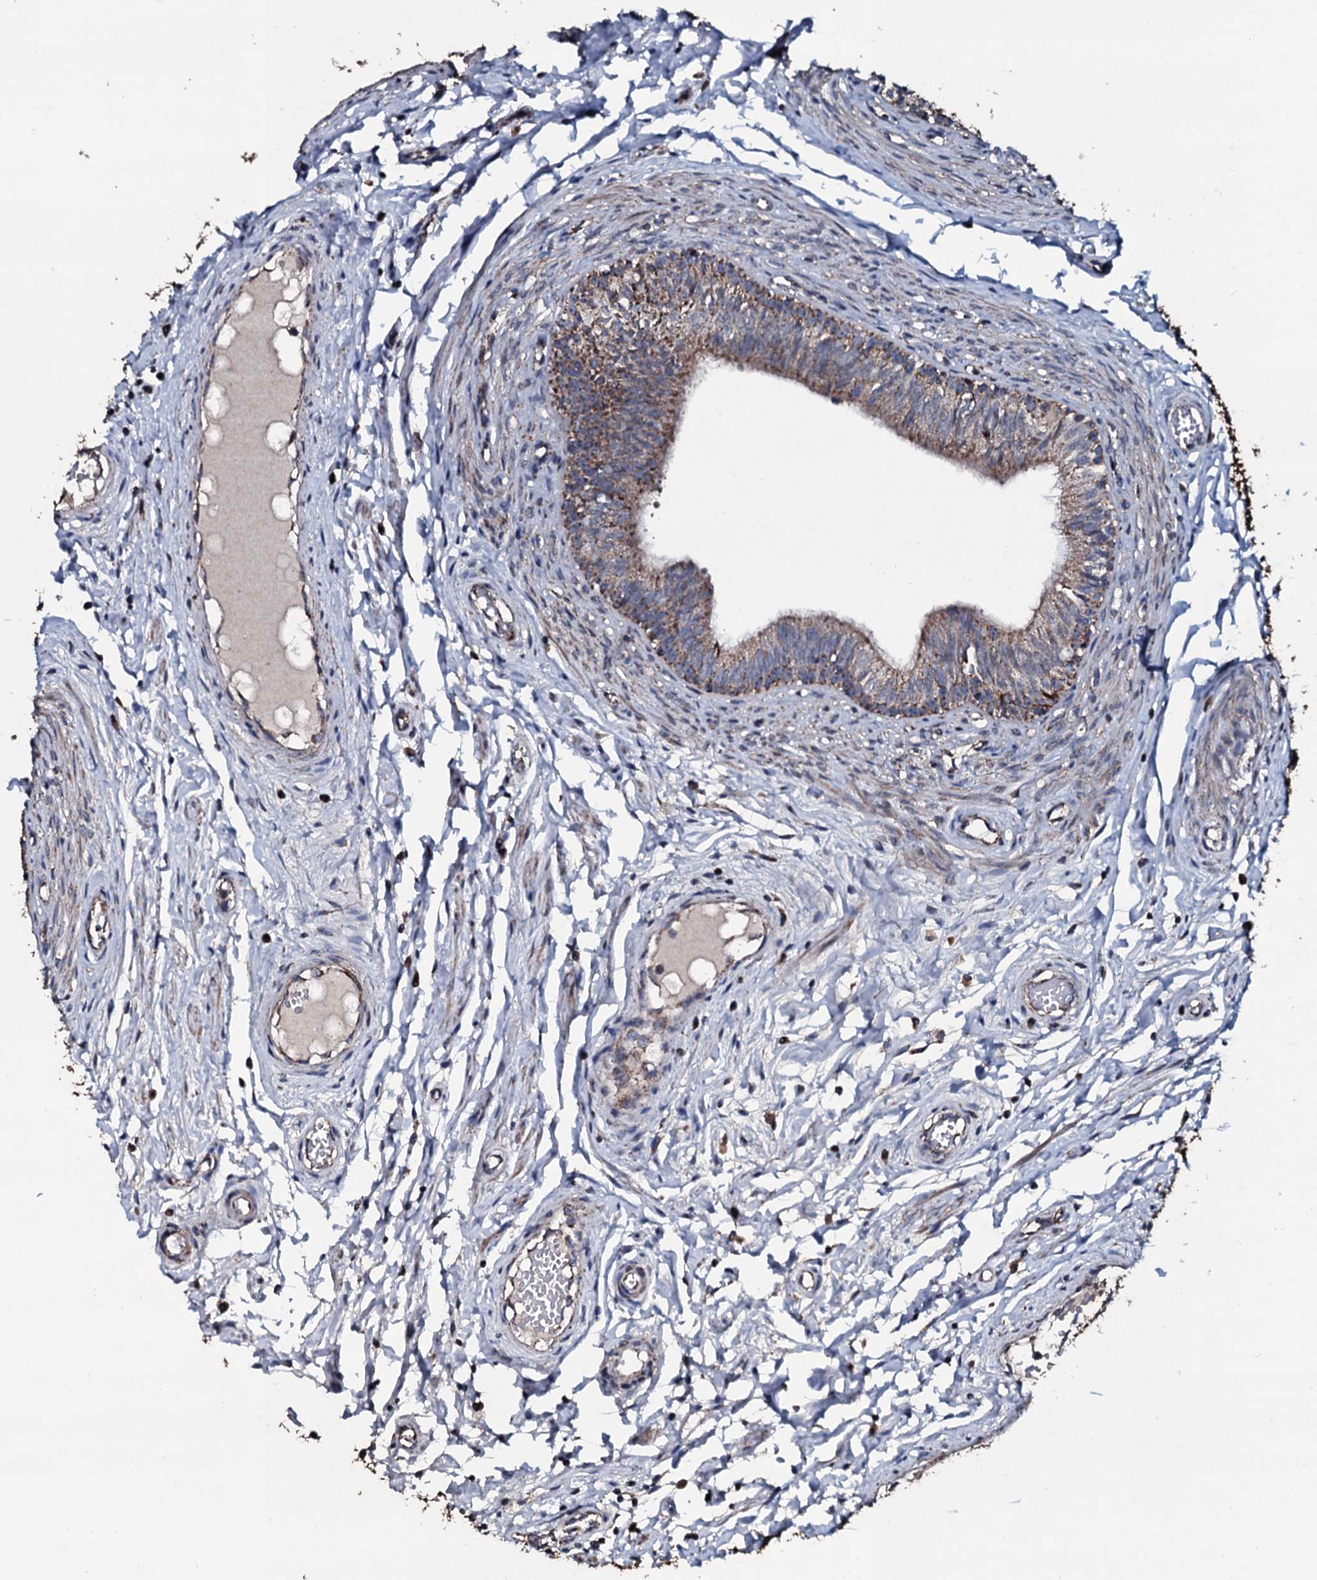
{"staining": {"intensity": "moderate", "quantity": "<25%", "location": "cytoplasmic/membranous"}, "tissue": "epididymis", "cell_type": "Glandular cells", "image_type": "normal", "snomed": [{"axis": "morphology", "description": "Normal tissue, NOS"}, {"axis": "topography", "description": "Epididymis, spermatic cord, NOS"}], "caption": "Protein analysis of unremarkable epididymis exhibits moderate cytoplasmic/membranous staining in about <25% of glandular cells. The staining was performed using DAB to visualize the protein expression in brown, while the nuclei were stained in blue with hematoxylin (Magnification: 20x).", "gene": "DYNC2I2", "patient": {"sex": "male", "age": 22}}